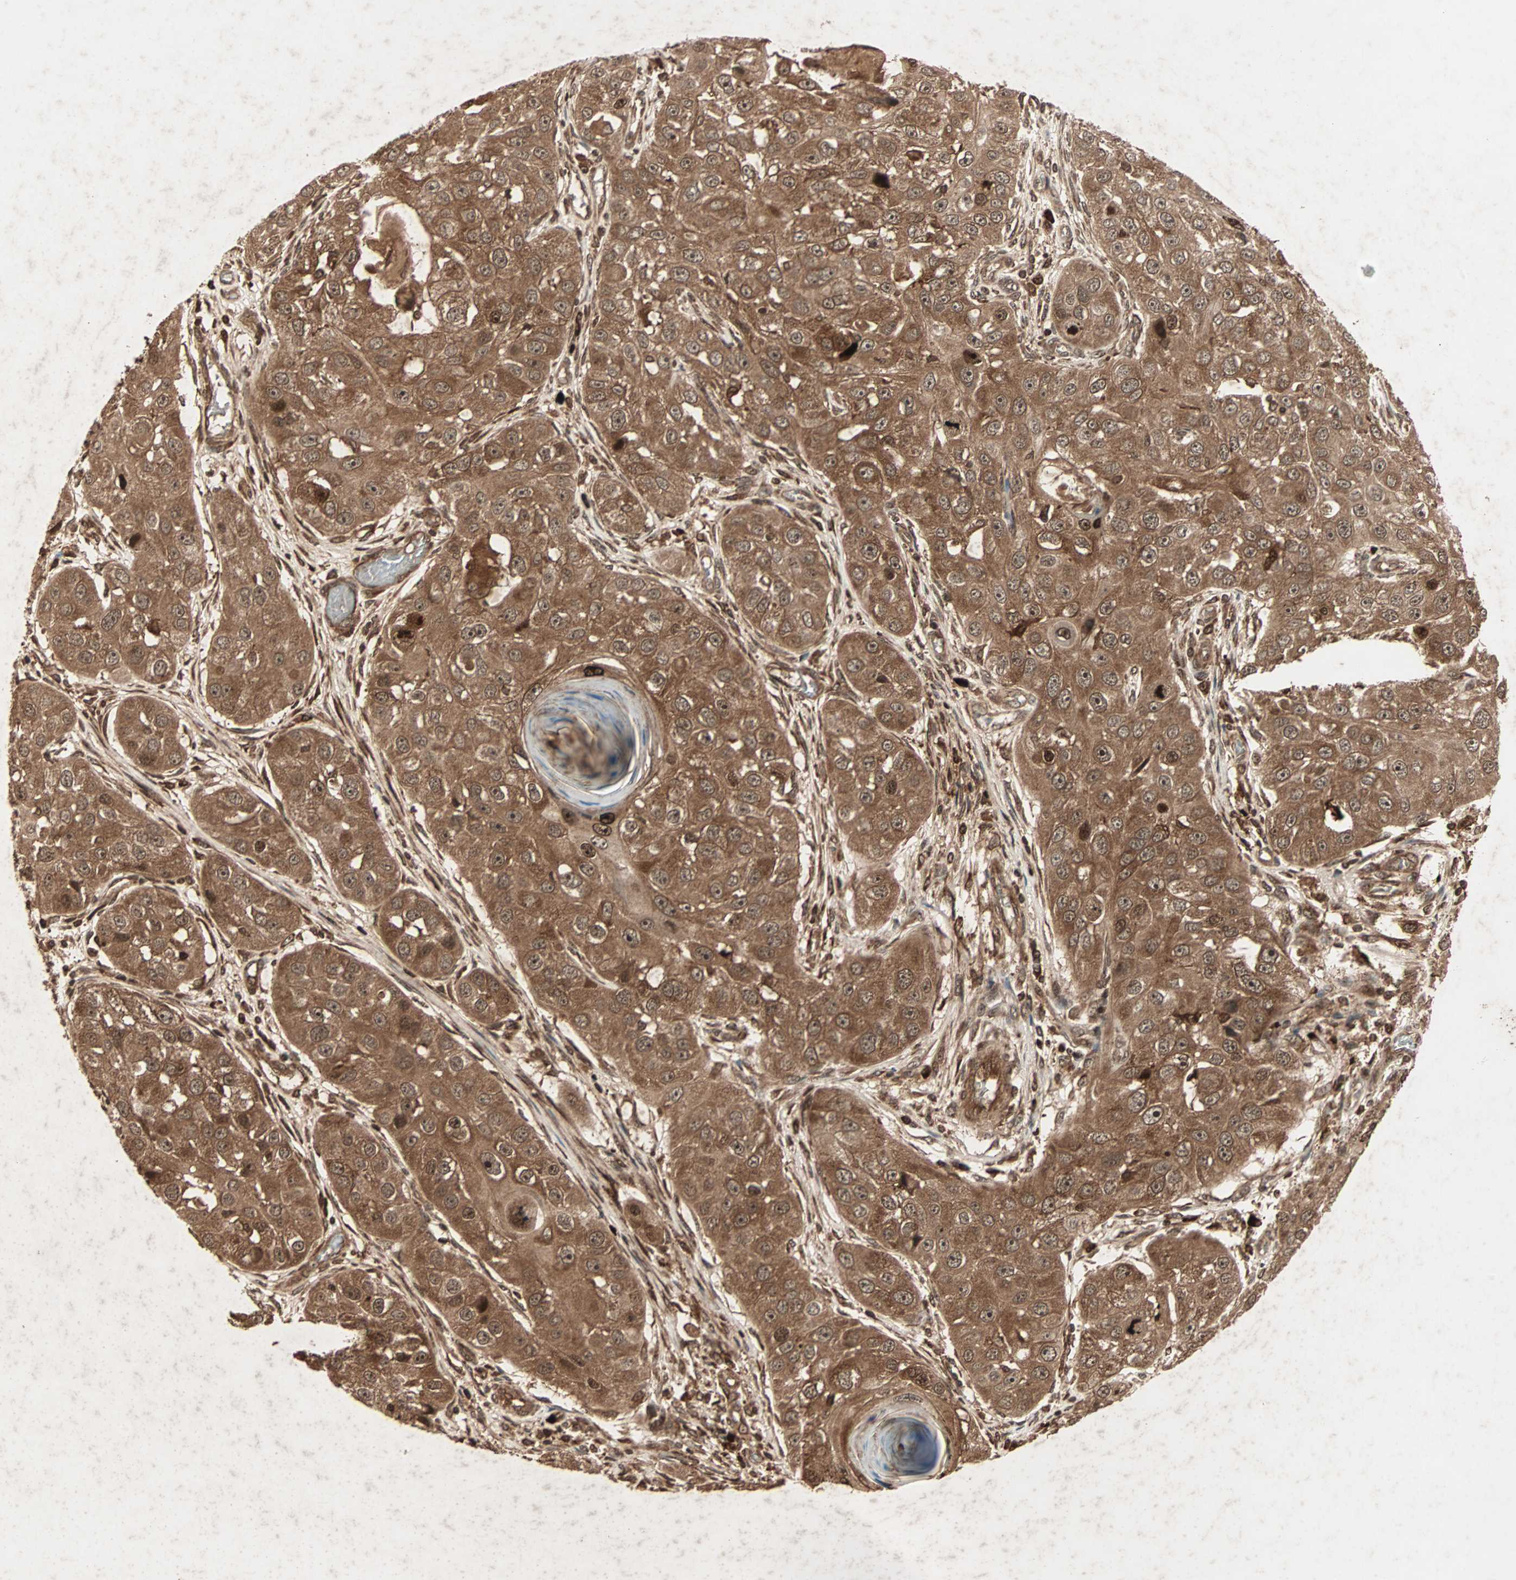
{"staining": {"intensity": "moderate", "quantity": ">75%", "location": "cytoplasmic/membranous"}, "tissue": "head and neck cancer", "cell_type": "Tumor cells", "image_type": "cancer", "snomed": [{"axis": "morphology", "description": "Normal tissue, NOS"}, {"axis": "morphology", "description": "Squamous cell carcinoma, NOS"}, {"axis": "topography", "description": "Skeletal muscle"}, {"axis": "topography", "description": "Head-Neck"}], "caption": "Protein staining by immunohistochemistry reveals moderate cytoplasmic/membranous staining in approximately >75% of tumor cells in squamous cell carcinoma (head and neck).", "gene": "RFFL", "patient": {"sex": "male", "age": 51}}